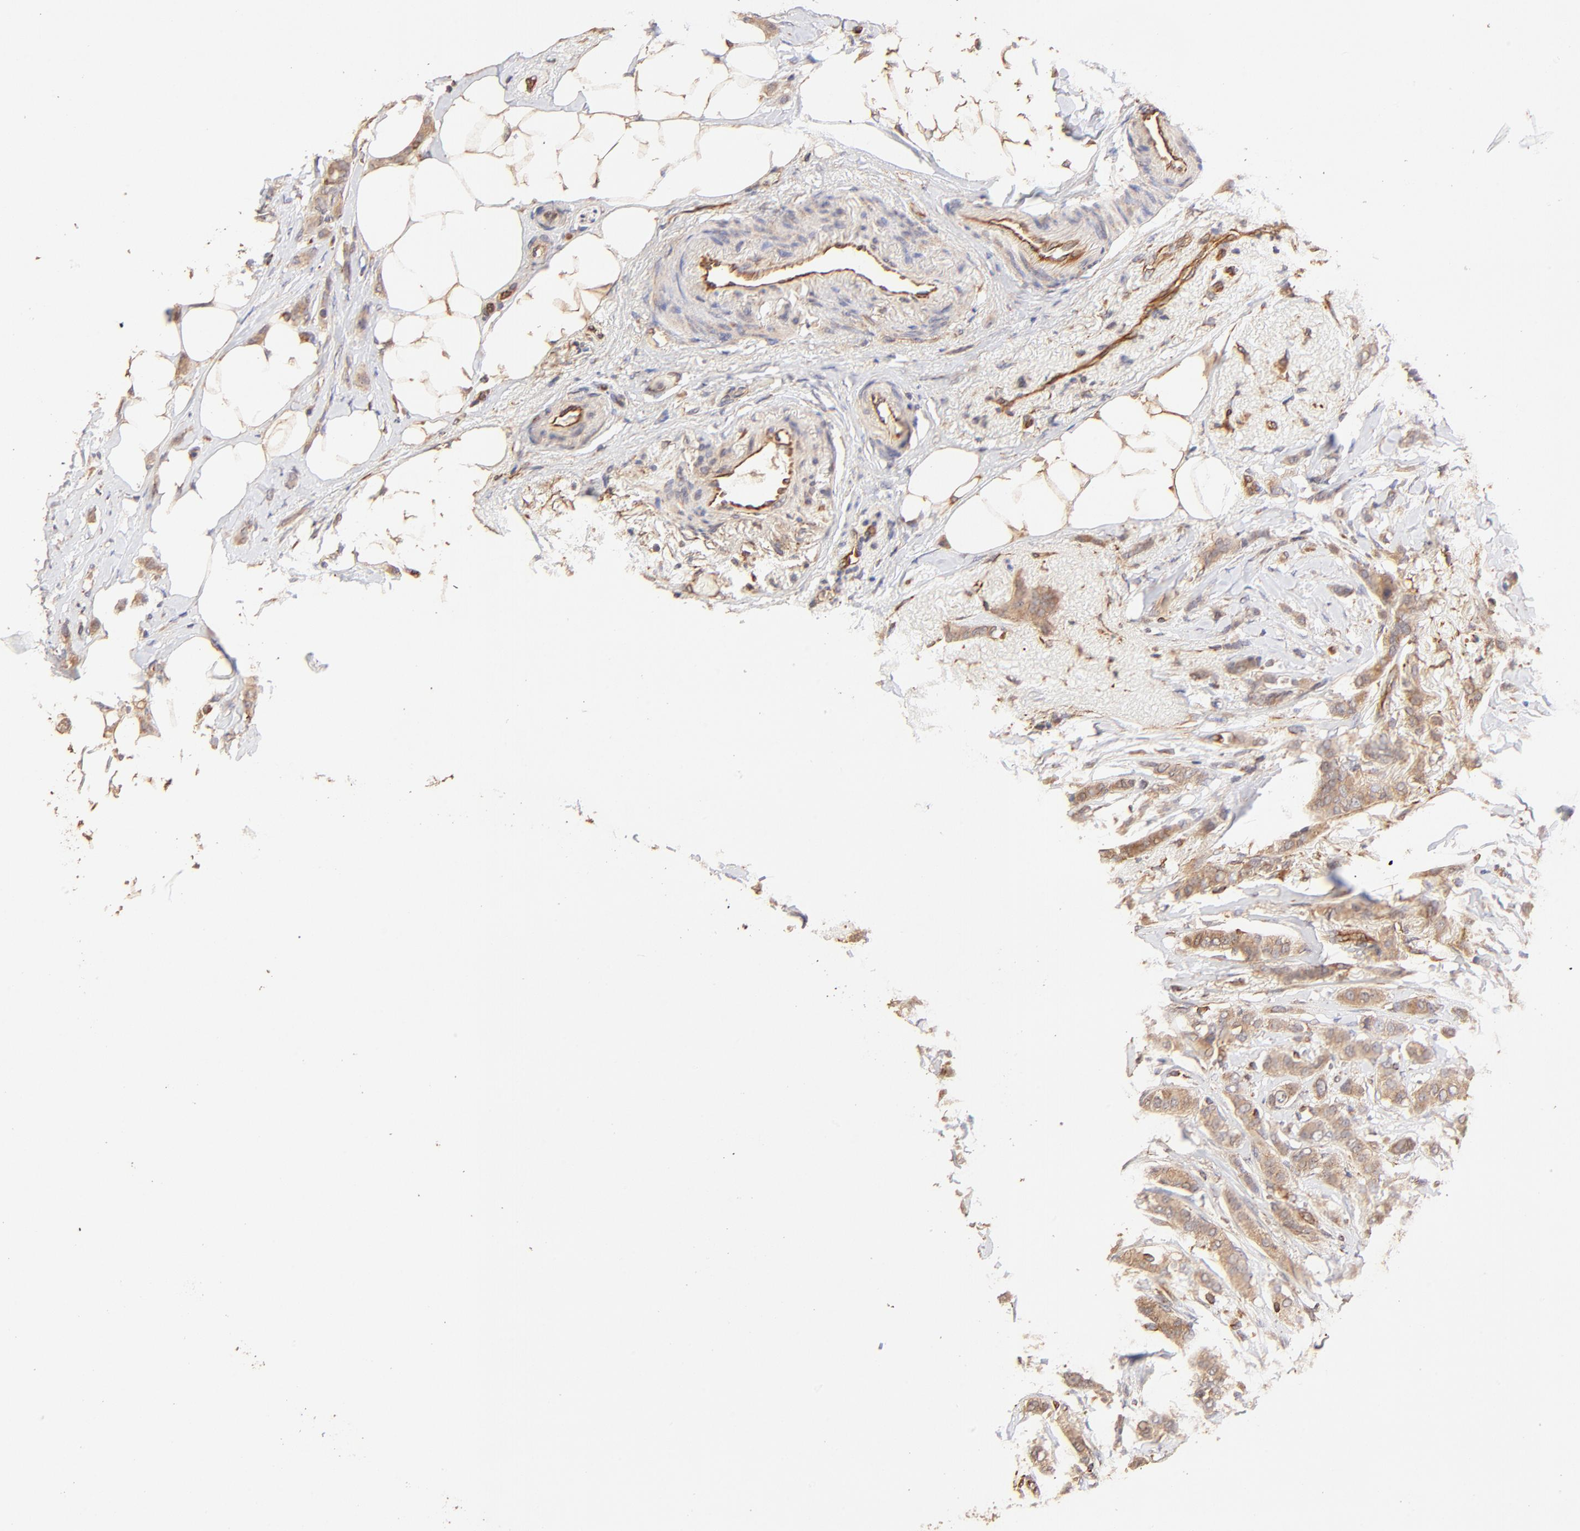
{"staining": {"intensity": "weak", "quantity": ">75%", "location": "cytoplasmic/membranous"}, "tissue": "breast cancer", "cell_type": "Tumor cells", "image_type": "cancer", "snomed": [{"axis": "morphology", "description": "Lobular carcinoma"}, {"axis": "topography", "description": "Breast"}], "caption": "Breast cancer was stained to show a protein in brown. There is low levels of weak cytoplasmic/membranous staining in about >75% of tumor cells. The staining was performed using DAB (3,3'-diaminobenzidine), with brown indicating positive protein expression. Nuclei are stained blue with hematoxylin.", "gene": "TNFAIP3", "patient": {"sex": "female", "age": 55}}